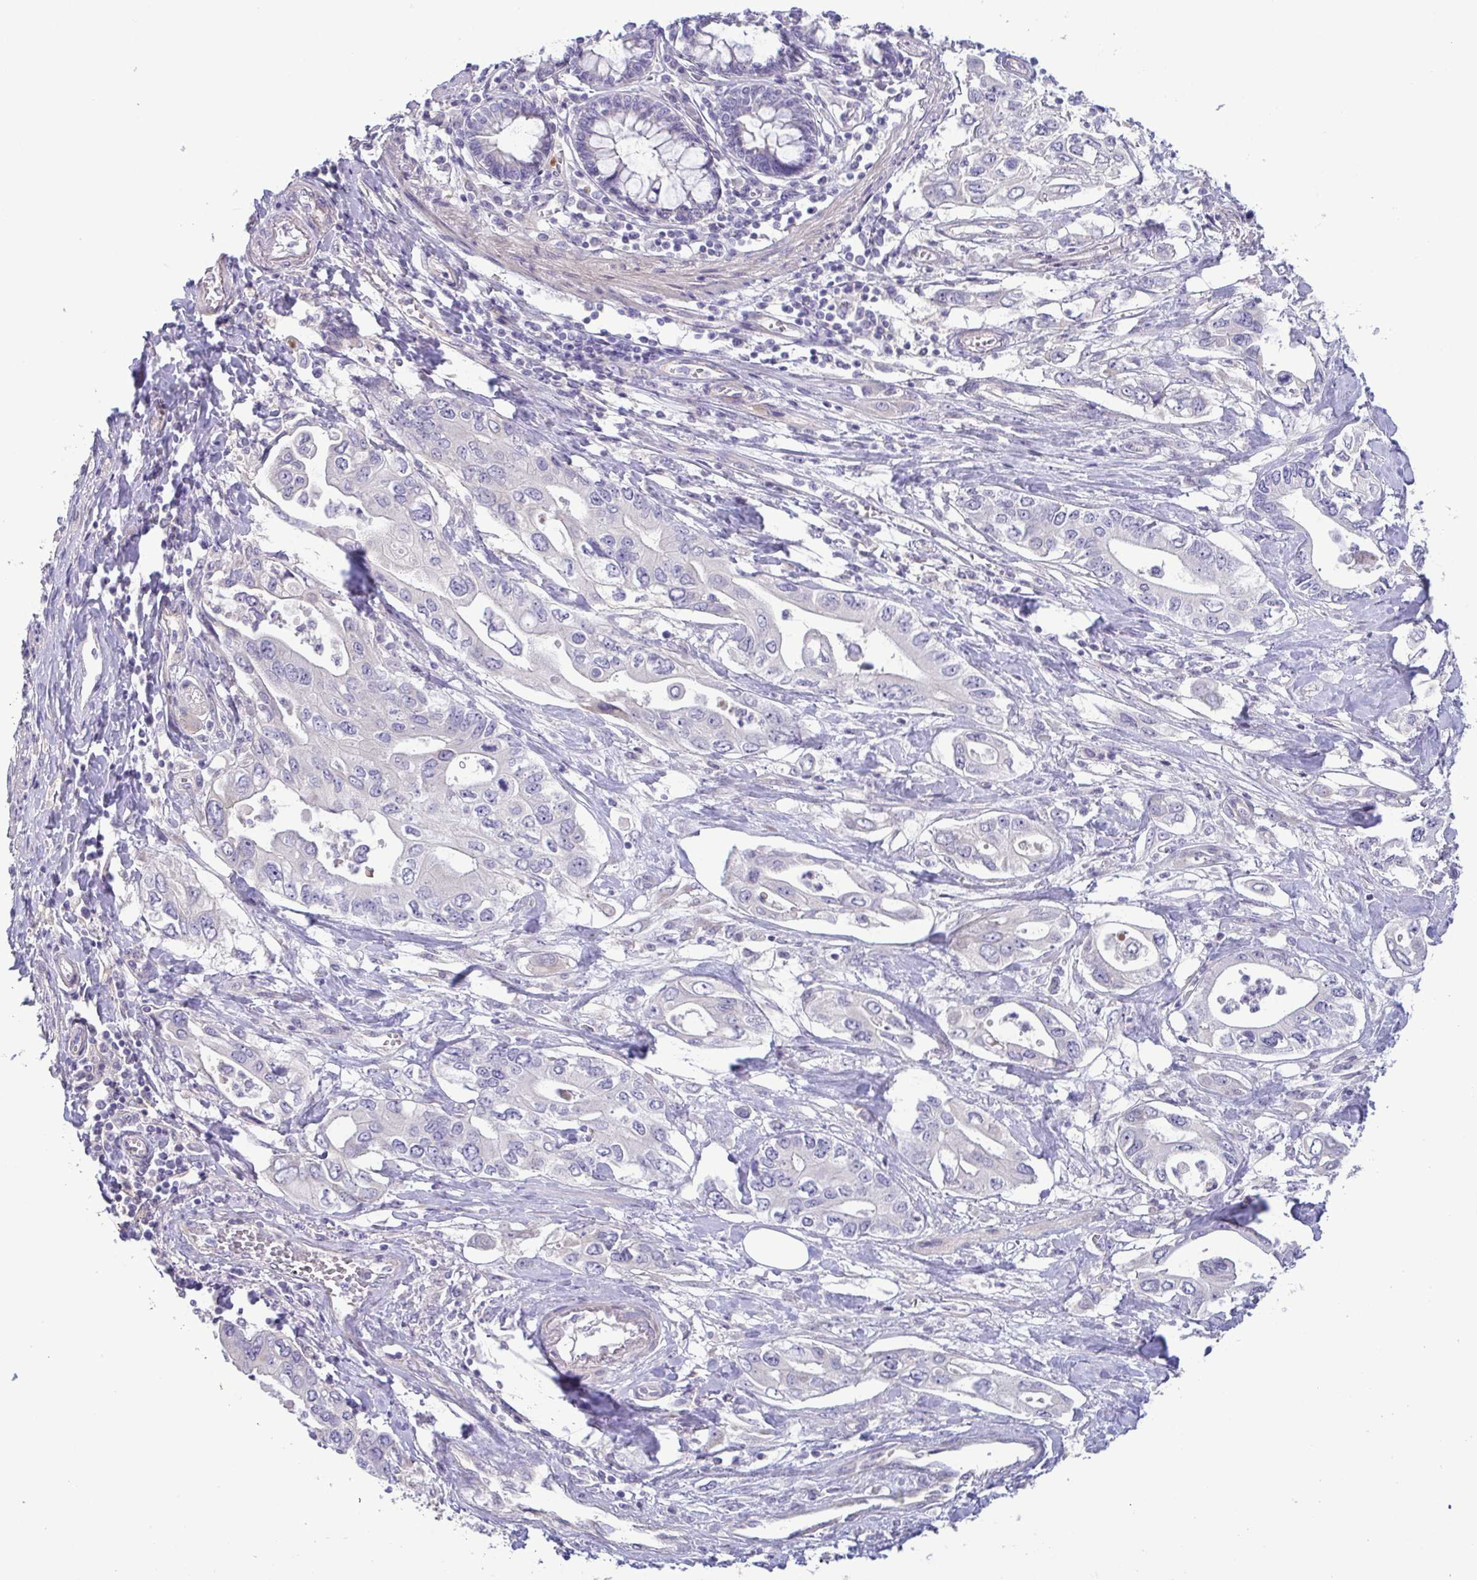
{"staining": {"intensity": "negative", "quantity": "none", "location": "none"}, "tissue": "pancreatic cancer", "cell_type": "Tumor cells", "image_type": "cancer", "snomed": [{"axis": "morphology", "description": "Adenocarcinoma, NOS"}, {"axis": "topography", "description": "Pancreas"}], "caption": "IHC micrograph of neoplastic tissue: human pancreatic cancer stained with DAB (3,3'-diaminobenzidine) displays no significant protein staining in tumor cells. (Brightfield microscopy of DAB (3,3'-diaminobenzidine) immunohistochemistry (IHC) at high magnification).", "gene": "LMF2", "patient": {"sex": "female", "age": 63}}